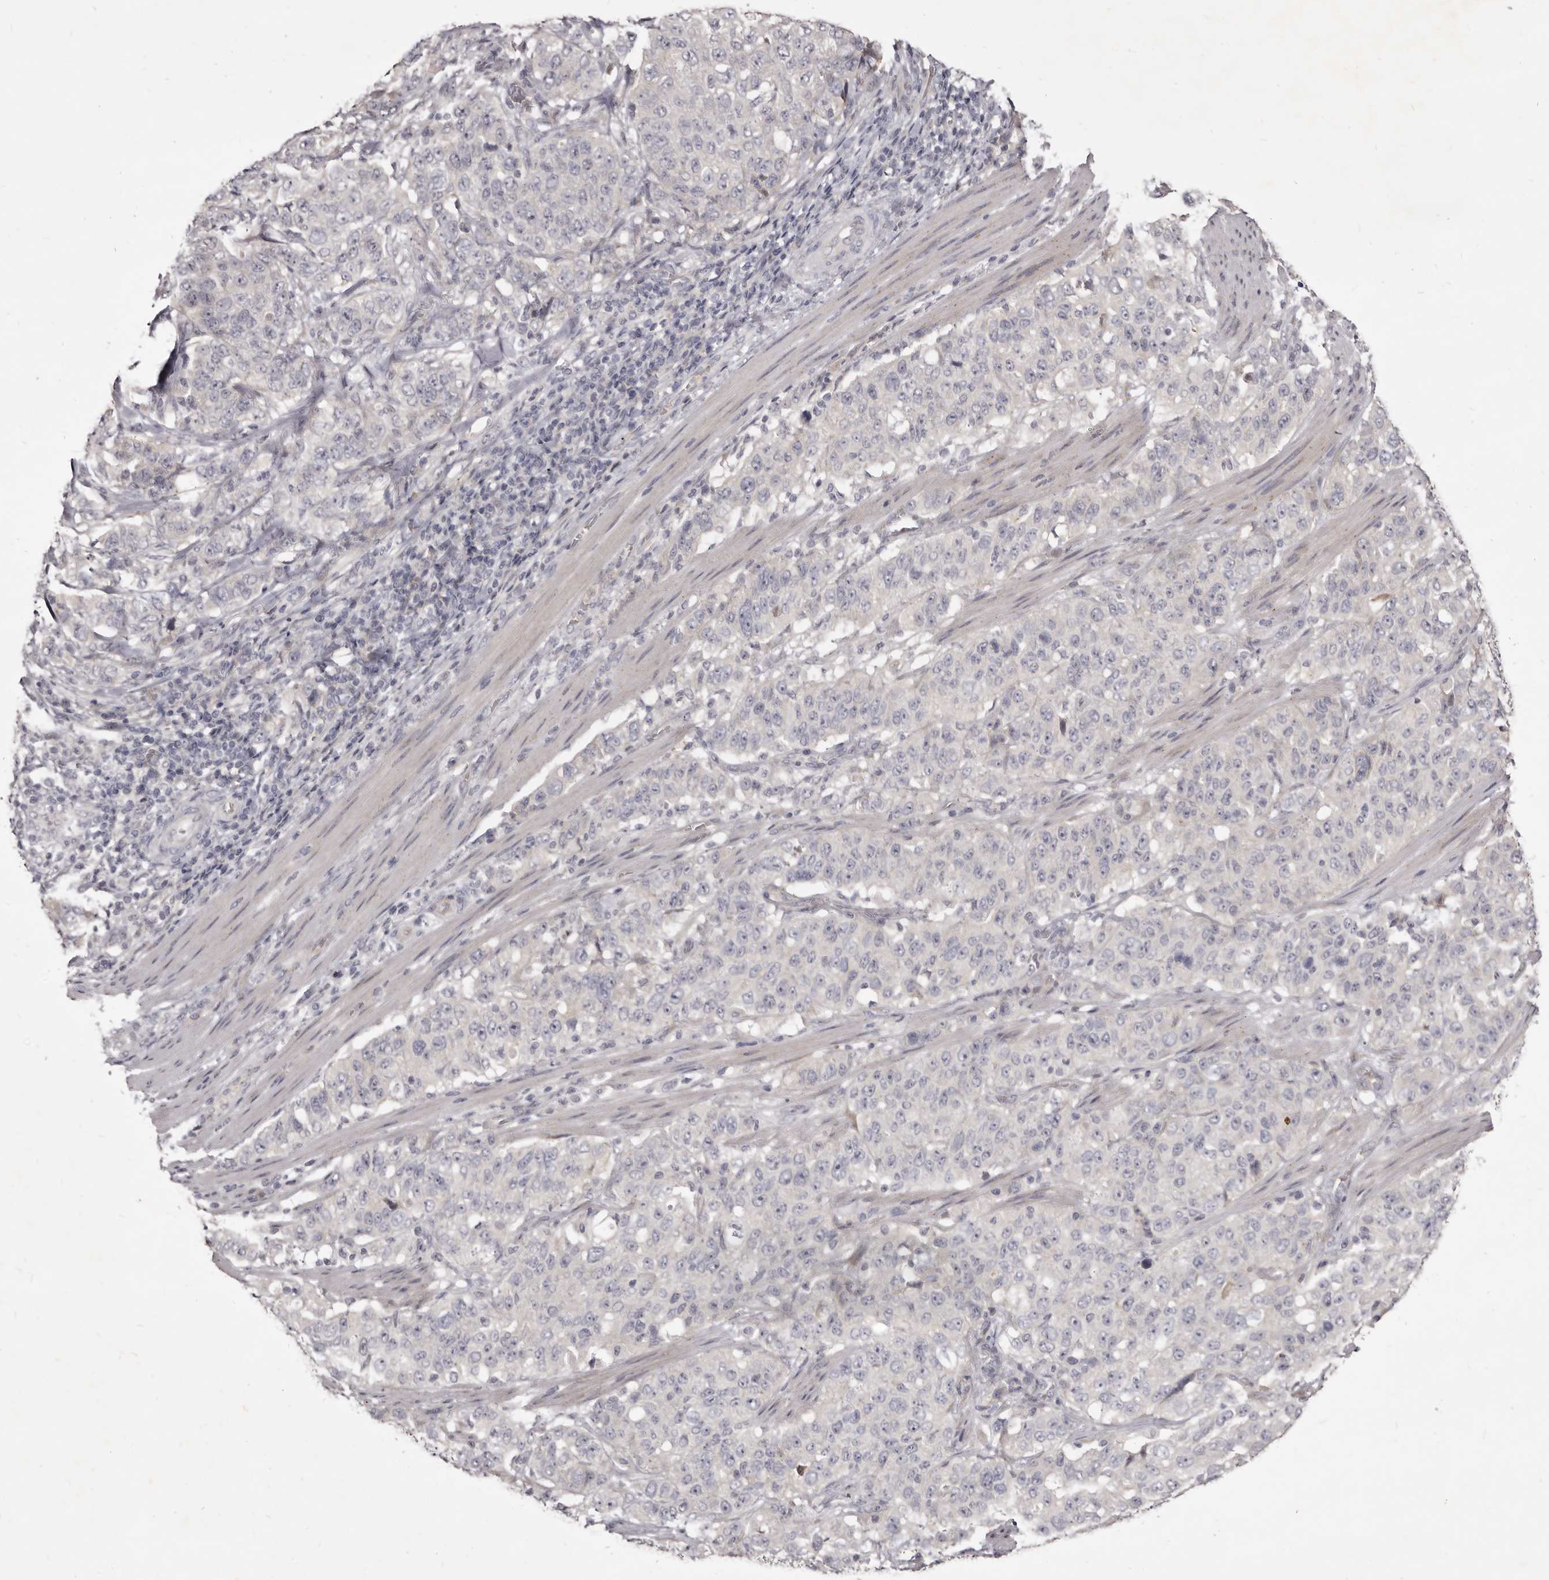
{"staining": {"intensity": "negative", "quantity": "none", "location": "none"}, "tissue": "stomach cancer", "cell_type": "Tumor cells", "image_type": "cancer", "snomed": [{"axis": "morphology", "description": "Adenocarcinoma, NOS"}, {"axis": "topography", "description": "Stomach"}], "caption": "Histopathology image shows no protein staining in tumor cells of adenocarcinoma (stomach) tissue.", "gene": "KIF2B", "patient": {"sex": "male", "age": 48}}